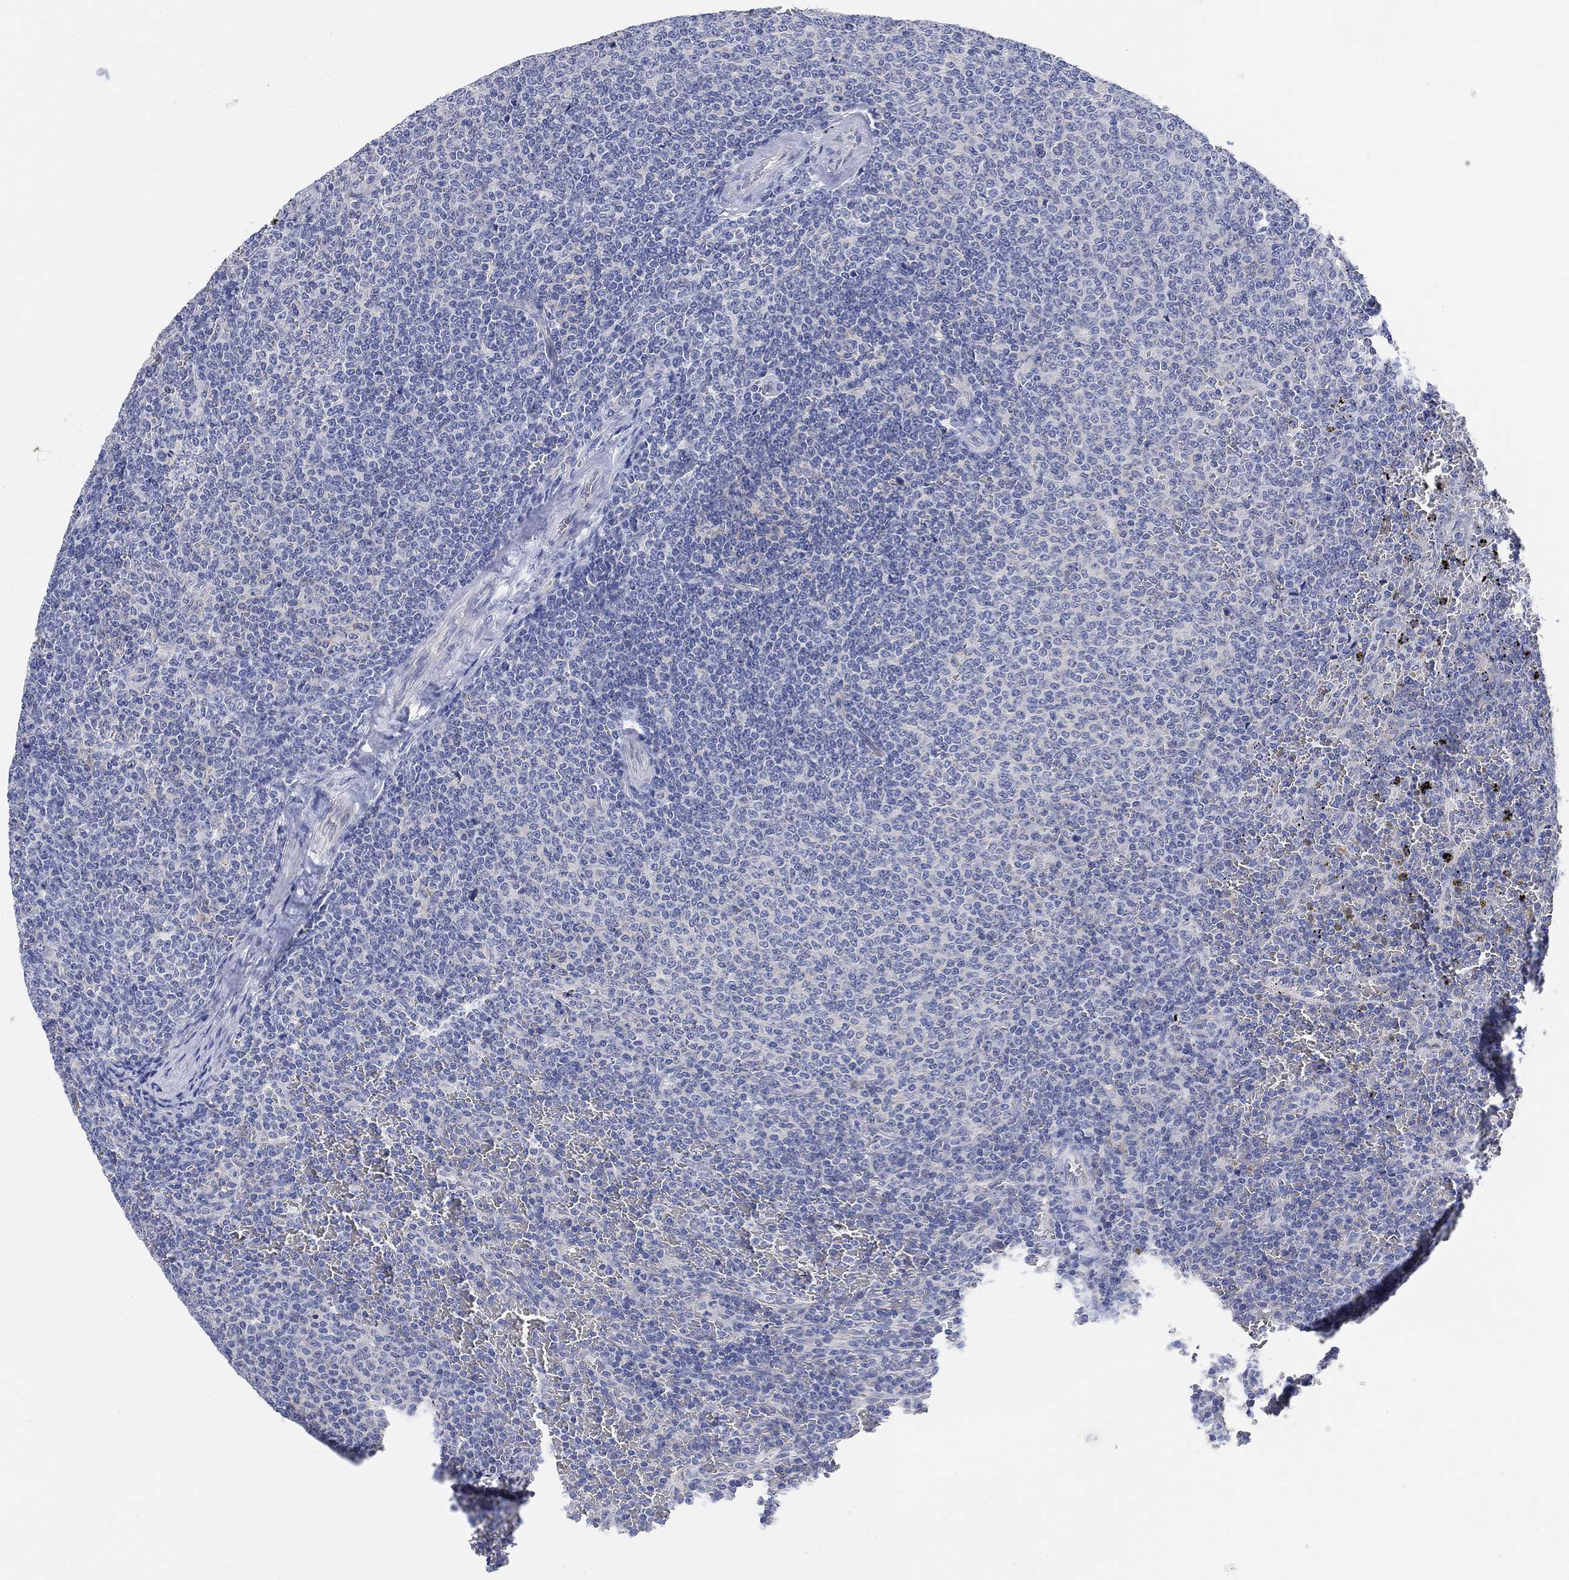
{"staining": {"intensity": "negative", "quantity": "none", "location": "none"}, "tissue": "lymphoma", "cell_type": "Tumor cells", "image_type": "cancer", "snomed": [{"axis": "morphology", "description": "Malignant lymphoma, non-Hodgkin's type, Low grade"}, {"axis": "topography", "description": "Spleen"}], "caption": "DAB immunohistochemical staining of human malignant lymphoma, non-Hodgkin's type (low-grade) shows no significant positivity in tumor cells. (DAB IHC with hematoxylin counter stain).", "gene": "PAX6", "patient": {"sex": "female", "age": 77}}